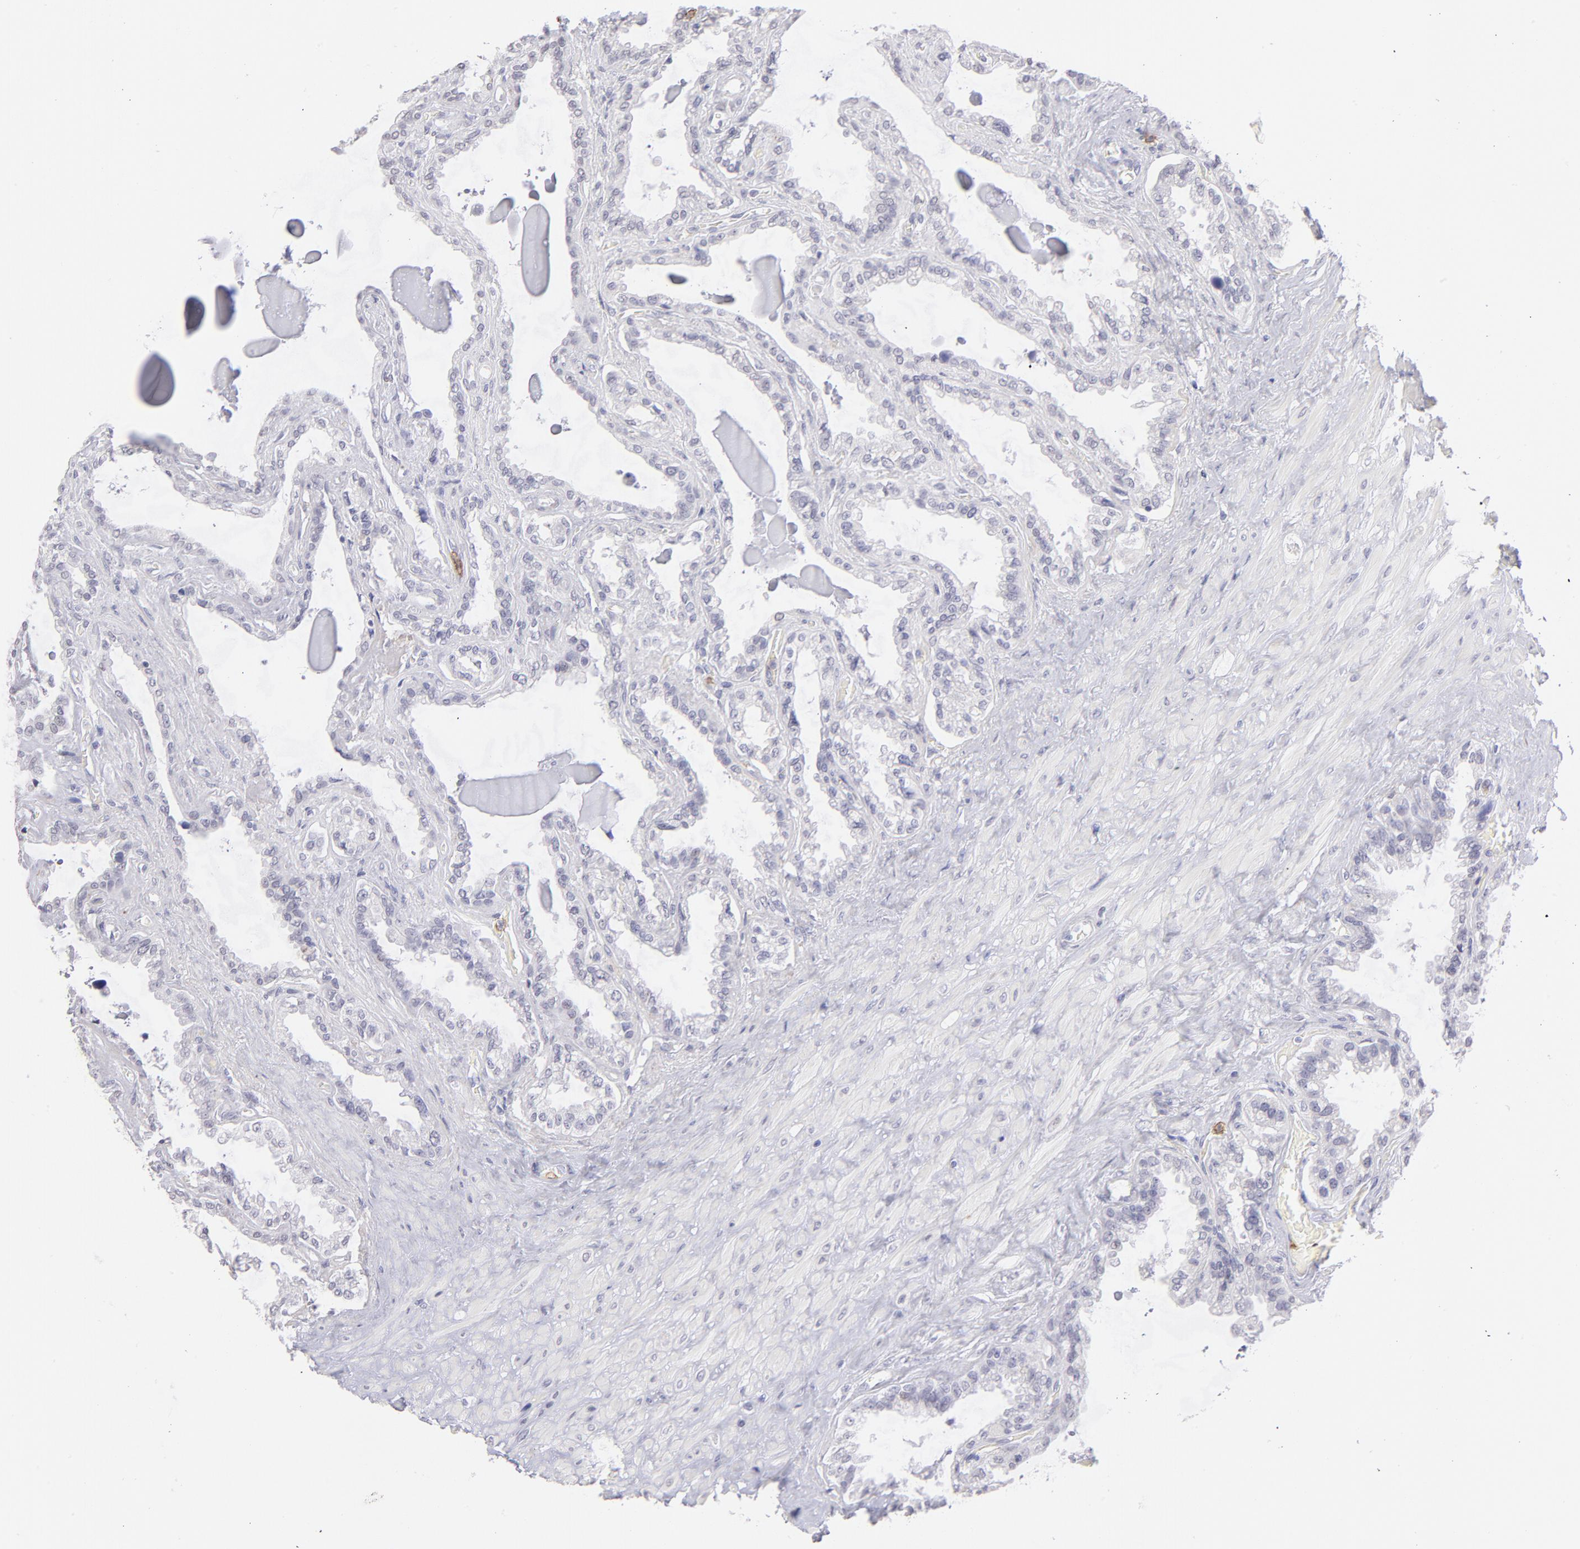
{"staining": {"intensity": "negative", "quantity": "none", "location": "none"}, "tissue": "seminal vesicle", "cell_type": "Glandular cells", "image_type": "normal", "snomed": [{"axis": "morphology", "description": "Normal tissue, NOS"}, {"axis": "morphology", "description": "Inflammation, NOS"}, {"axis": "topography", "description": "Urinary bladder"}, {"axis": "topography", "description": "Prostate"}, {"axis": "topography", "description": "Seminal veicle"}], "caption": "Immunohistochemical staining of normal human seminal vesicle demonstrates no significant positivity in glandular cells. (DAB IHC, high magnification).", "gene": "LTB4R", "patient": {"sex": "male", "age": 82}}